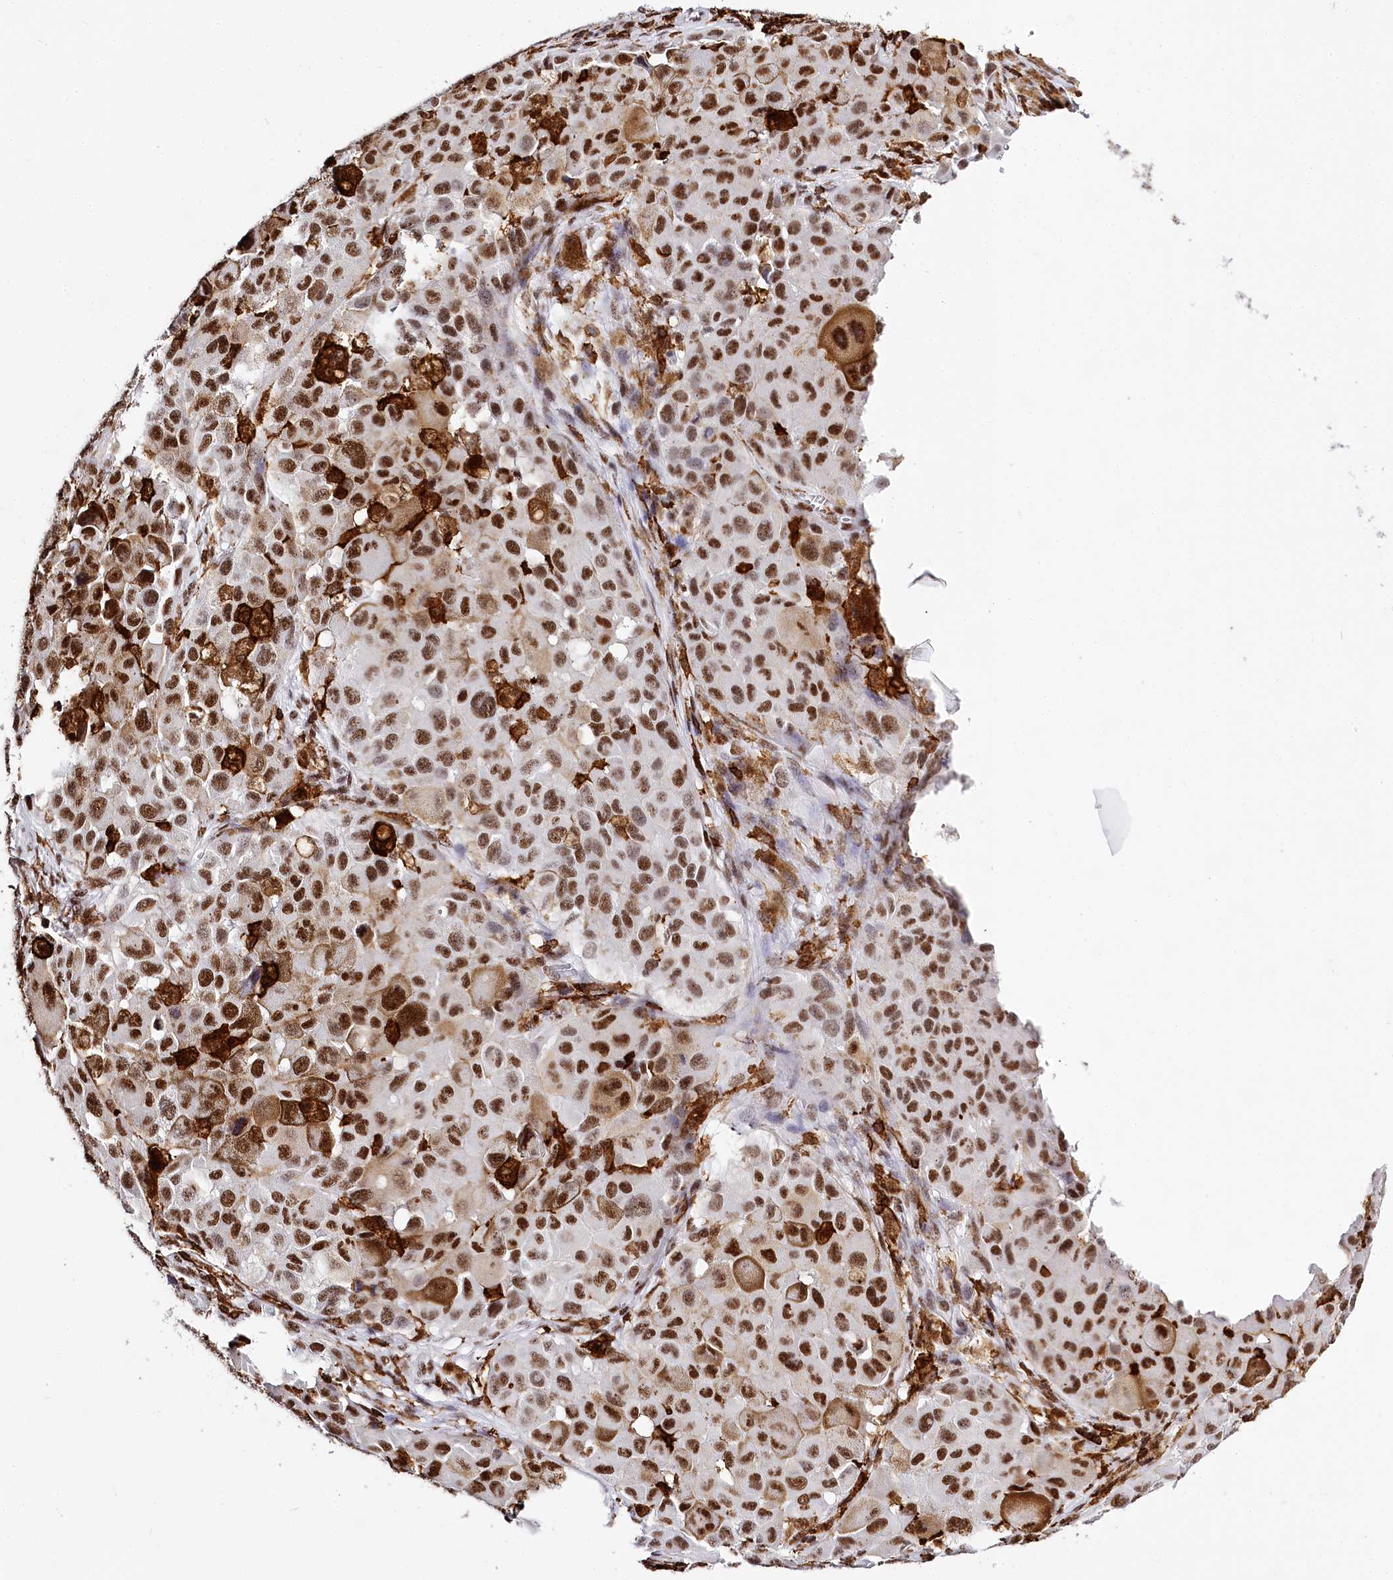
{"staining": {"intensity": "moderate", "quantity": ">75%", "location": "nuclear"}, "tissue": "melanoma", "cell_type": "Tumor cells", "image_type": "cancer", "snomed": [{"axis": "morphology", "description": "Malignant melanoma, NOS"}, {"axis": "topography", "description": "Skin"}], "caption": "Protein analysis of malignant melanoma tissue displays moderate nuclear positivity in approximately >75% of tumor cells. (DAB IHC, brown staining for protein, blue staining for nuclei).", "gene": "BARD1", "patient": {"sex": "male", "age": 96}}